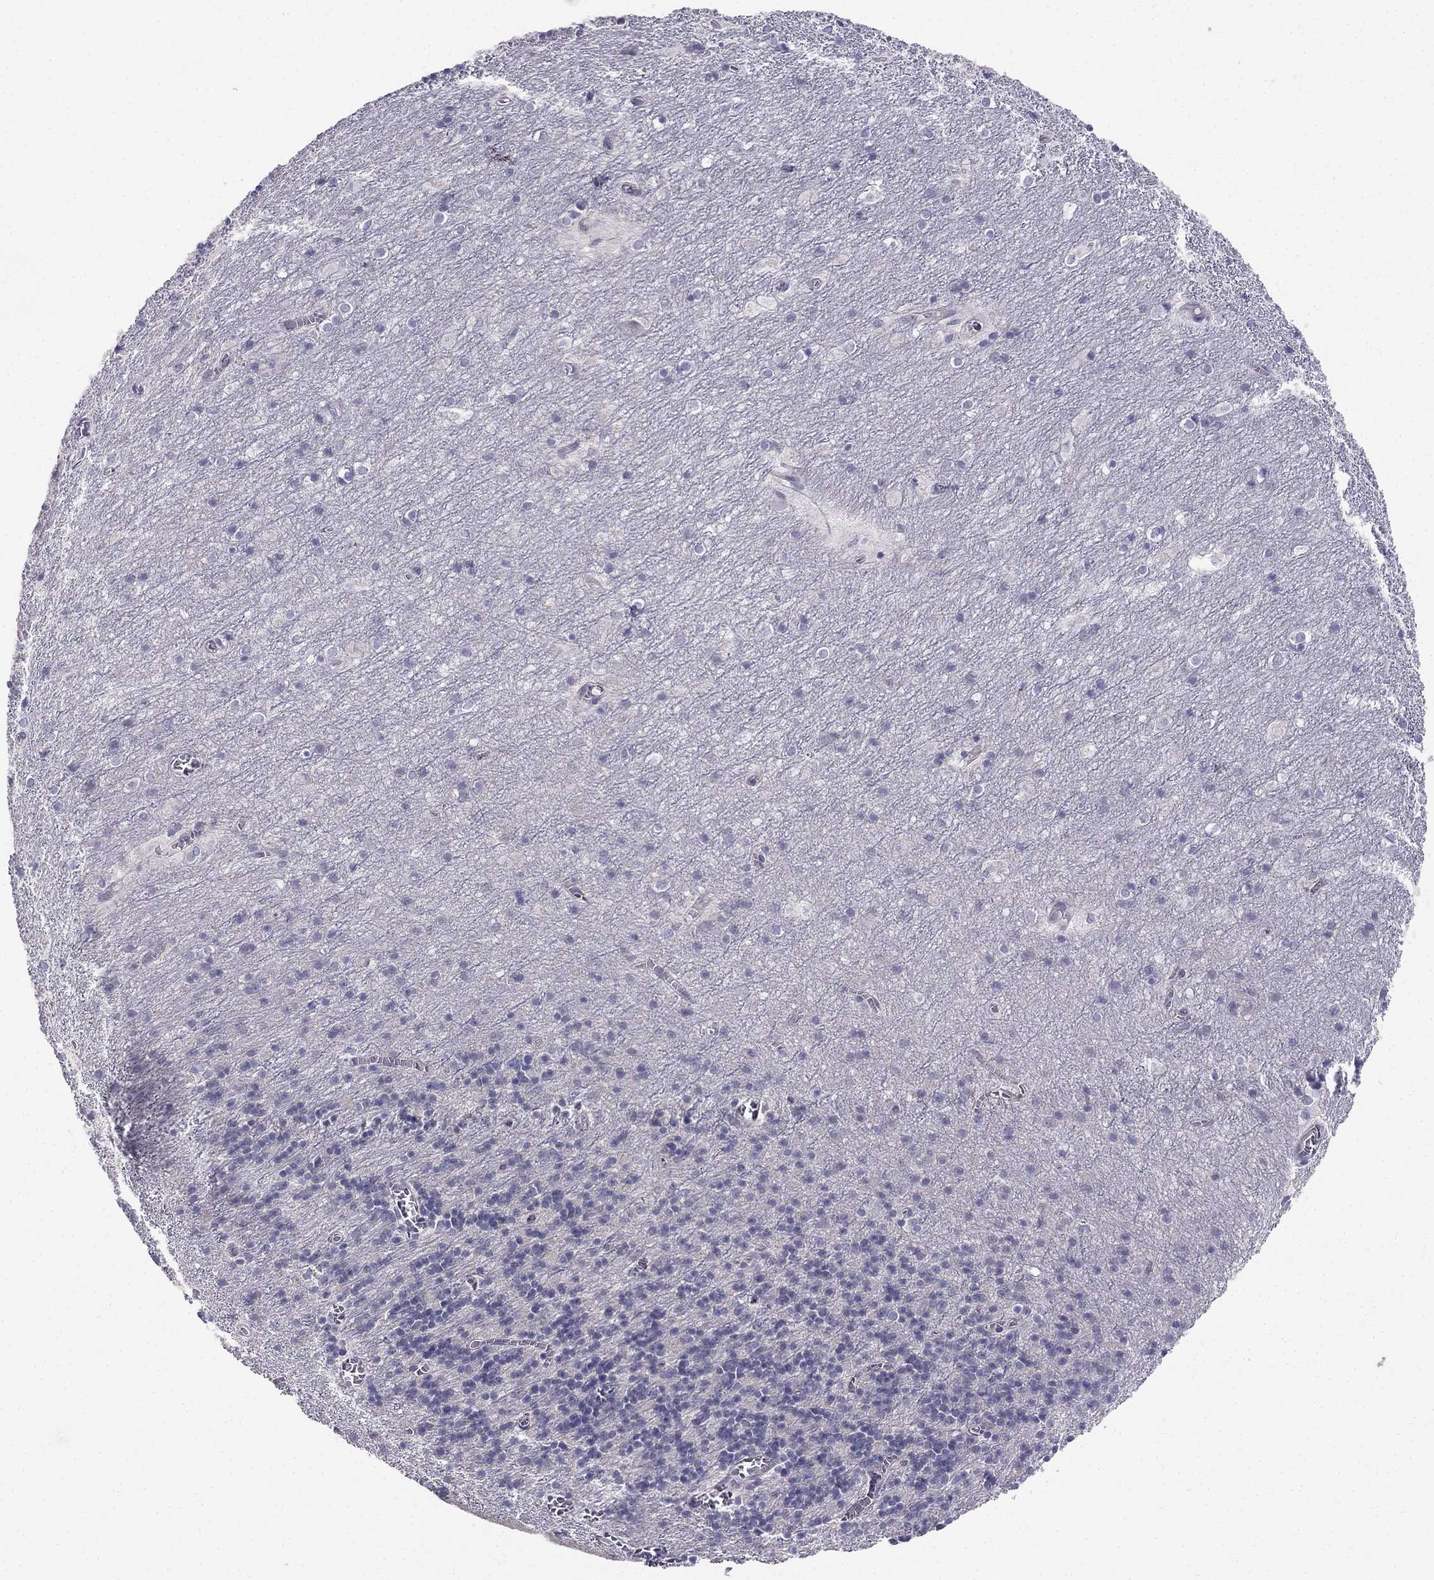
{"staining": {"intensity": "negative", "quantity": "none", "location": "none"}, "tissue": "cerebellum", "cell_type": "Cells in granular layer", "image_type": "normal", "snomed": [{"axis": "morphology", "description": "Normal tissue, NOS"}, {"axis": "topography", "description": "Cerebellum"}], "caption": "Human cerebellum stained for a protein using immunohistochemistry (IHC) exhibits no staining in cells in granular layer.", "gene": "BAG5", "patient": {"sex": "male", "age": 70}}